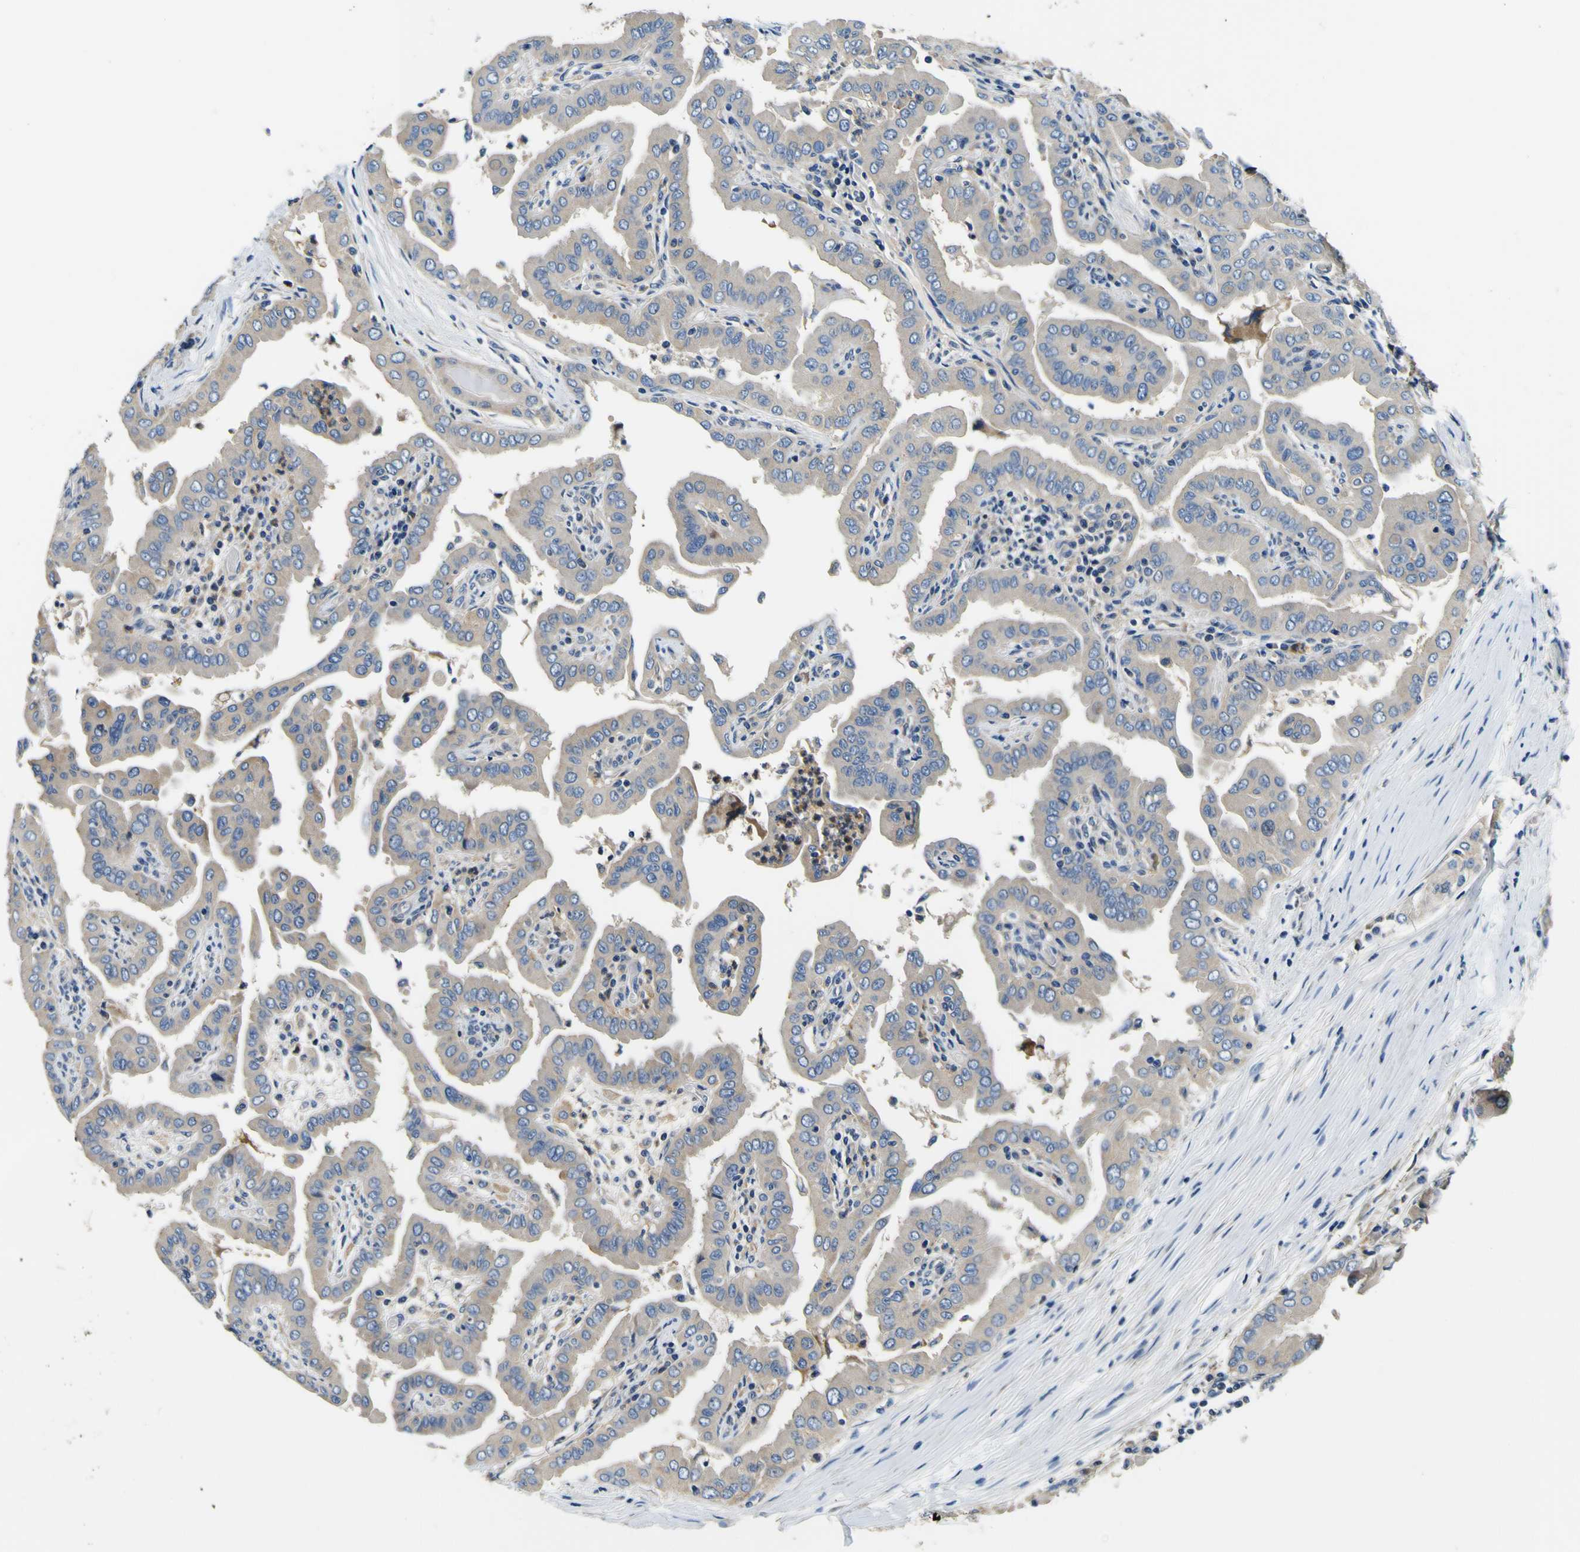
{"staining": {"intensity": "weak", "quantity": "25%-75%", "location": "cytoplasmic/membranous"}, "tissue": "thyroid cancer", "cell_type": "Tumor cells", "image_type": "cancer", "snomed": [{"axis": "morphology", "description": "Papillary adenocarcinoma, NOS"}, {"axis": "topography", "description": "Thyroid gland"}], "caption": "High-magnification brightfield microscopy of thyroid papillary adenocarcinoma stained with DAB (brown) and counterstained with hematoxylin (blue). tumor cells exhibit weak cytoplasmic/membranous positivity is identified in approximately25%-75% of cells.", "gene": "CLSTN1", "patient": {"sex": "male", "age": 33}}